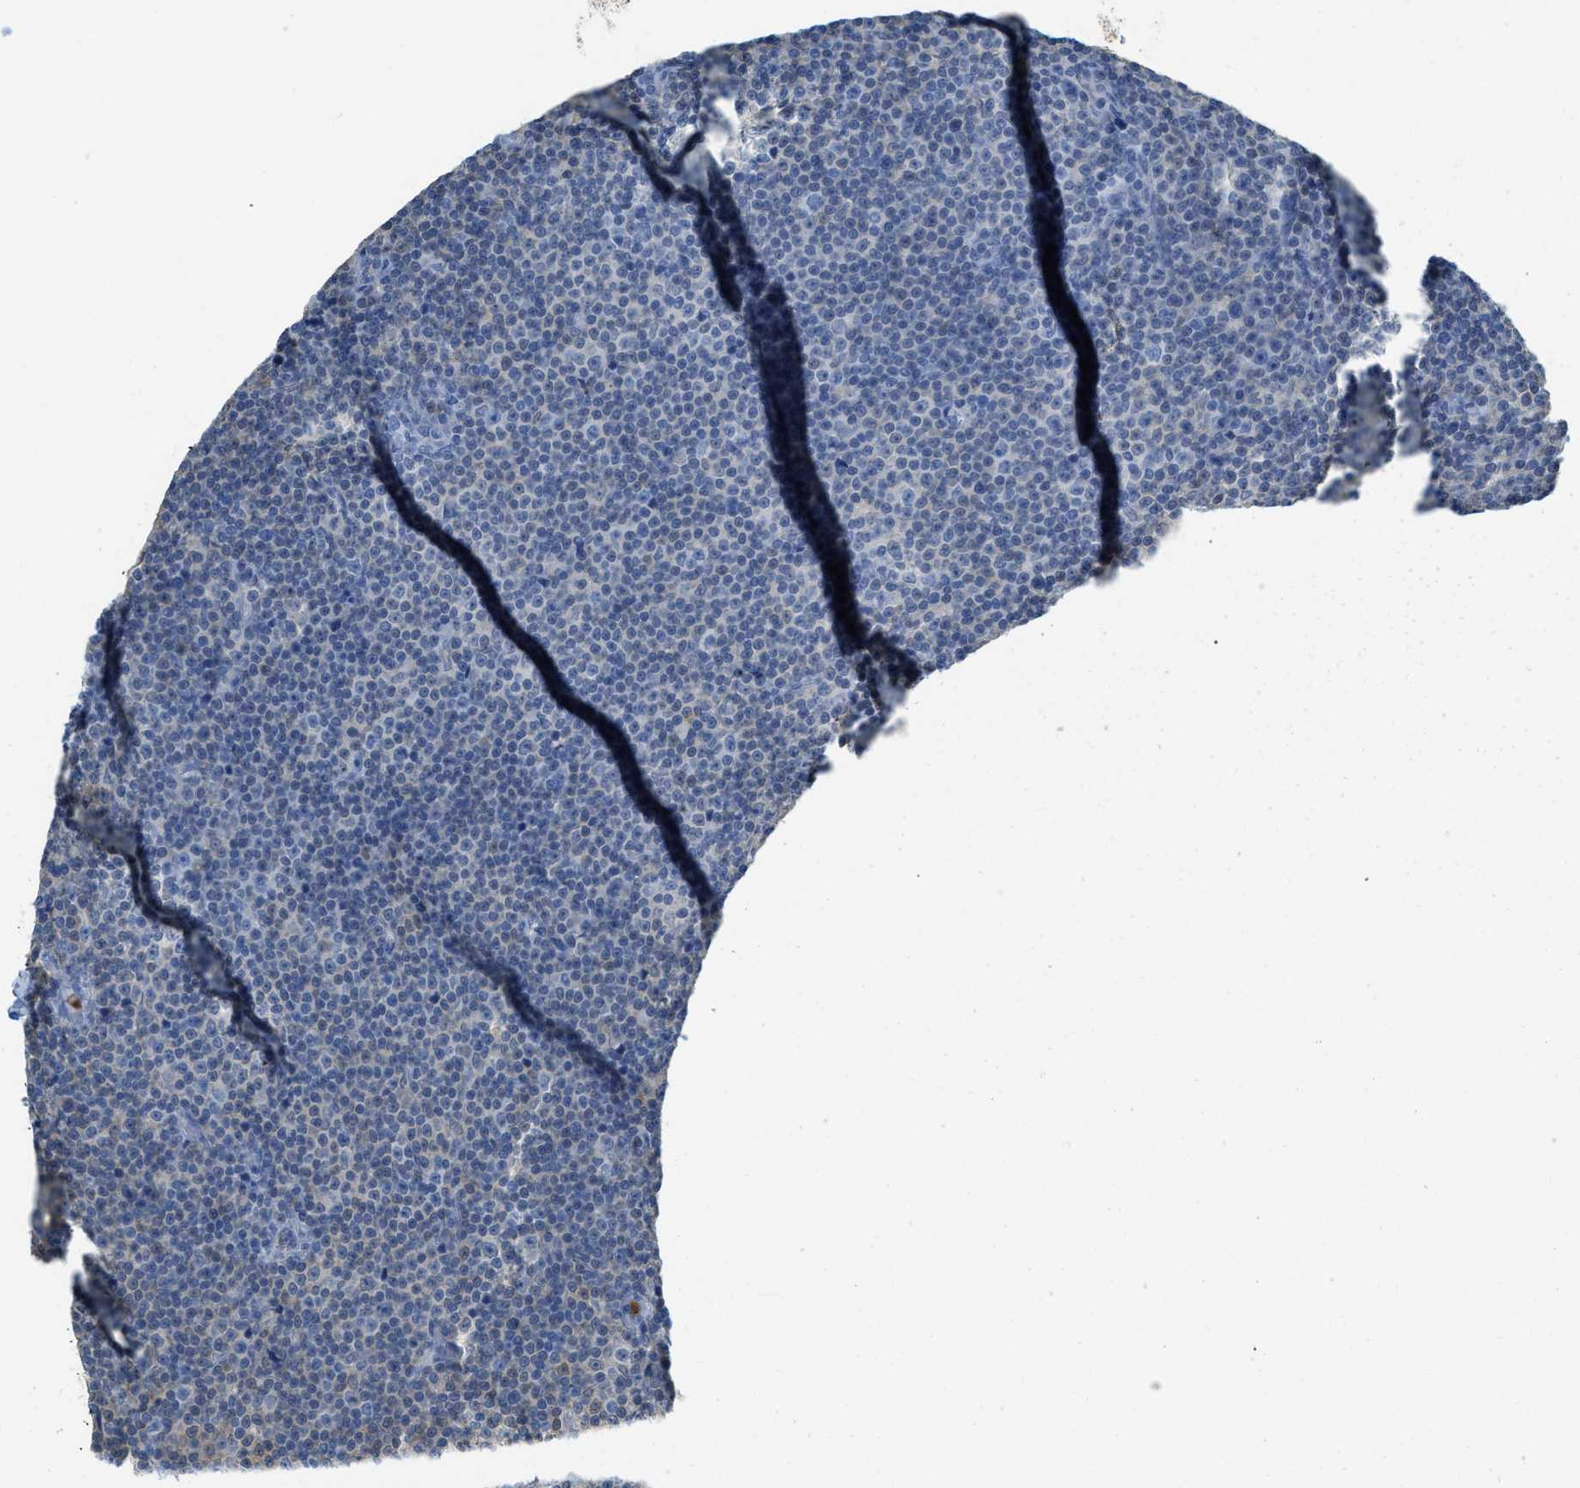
{"staining": {"intensity": "negative", "quantity": "none", "location": "none"}, "tissue": "lymphoma", "cell_type": "Tumor cells", "image_type": "cancer", "snomed": [{"axis": "morphology", "description": "Malignant lymphoma, non-Hodgkin's type, Low grade"}, {"axis": "topography", "description": "Lymph node"}], "caption": "Tumor cells show no significant staining in malignant lymphoma, non-Hodgkin's type (low-grade).", "gene": "SERPINB1", "patient": {"sex": "female", "age": 67}}